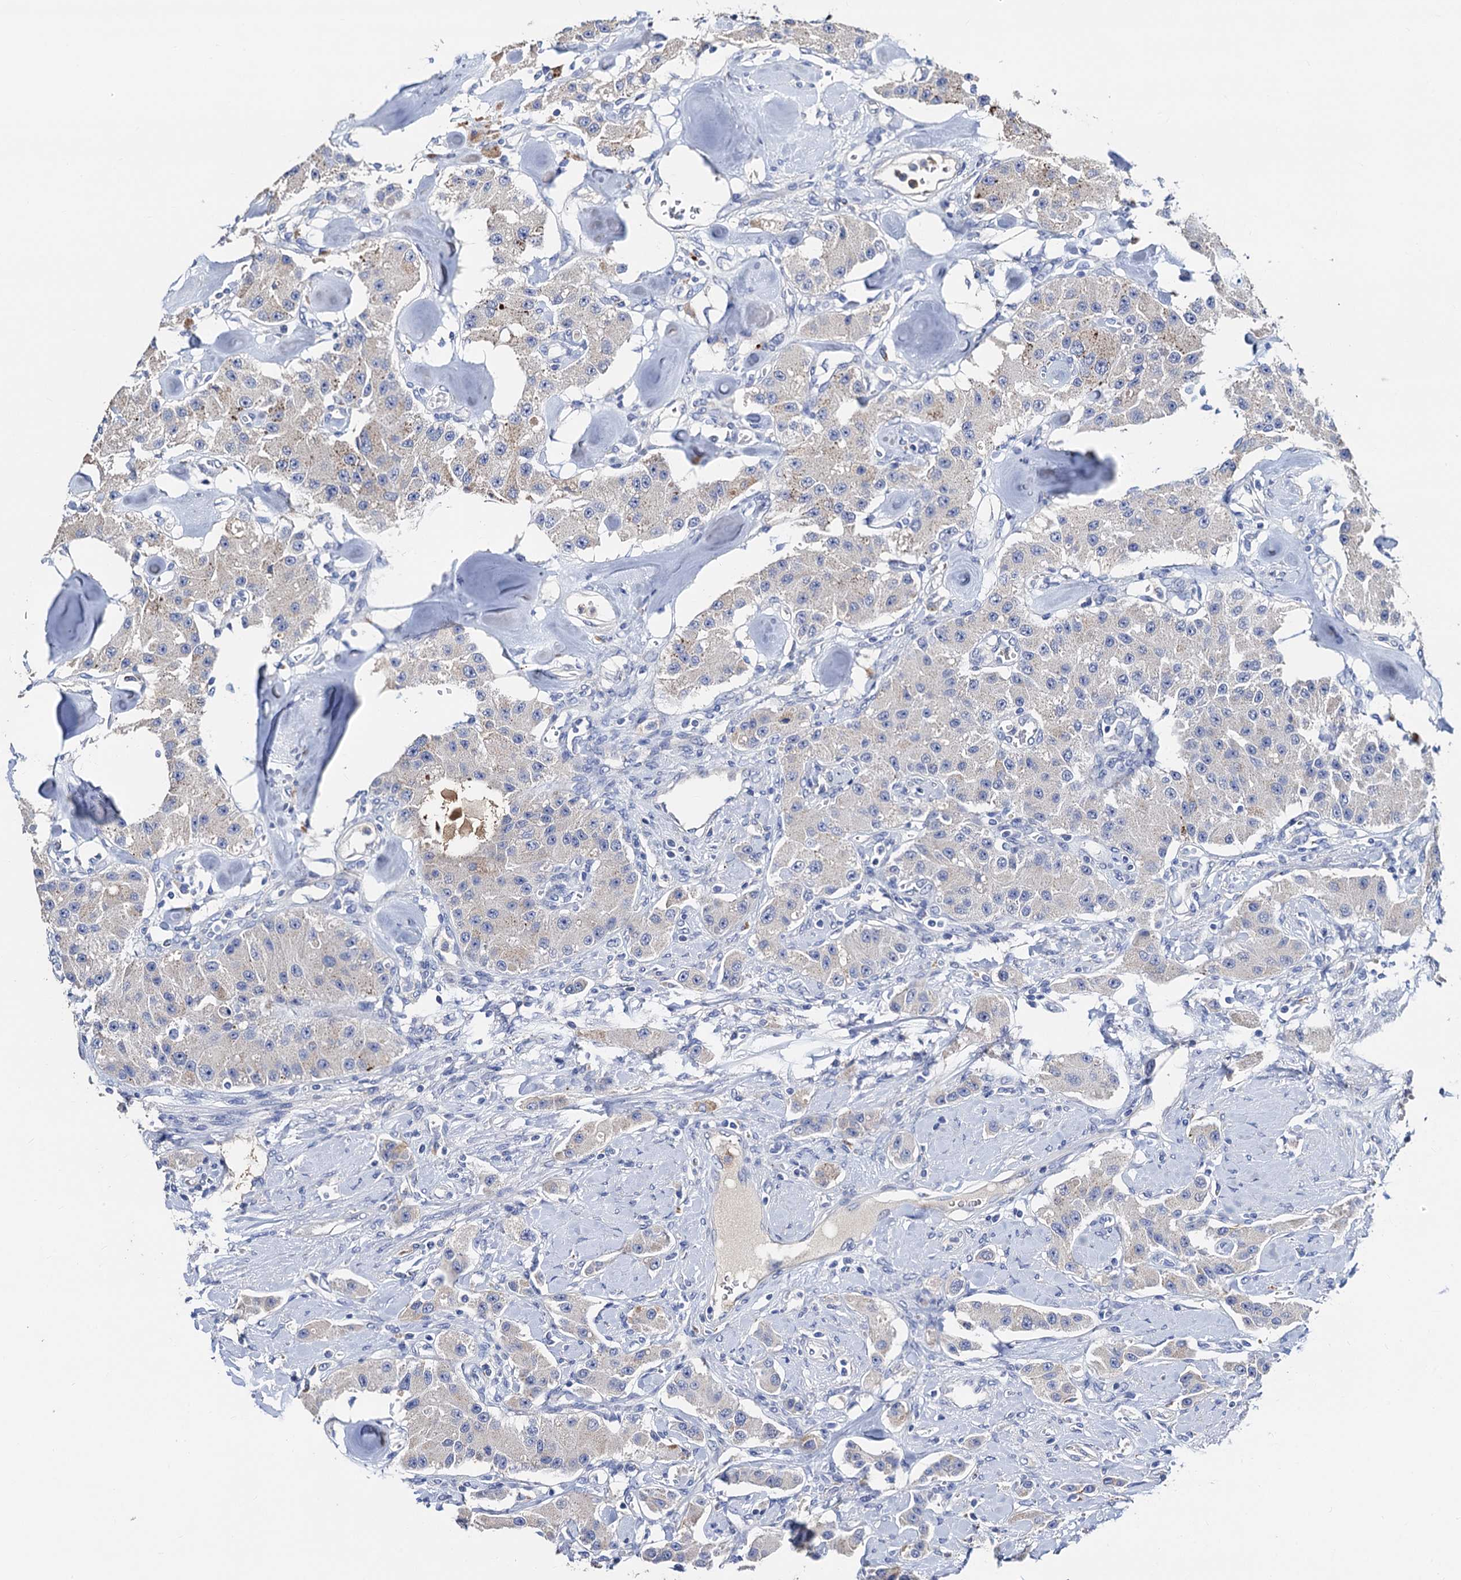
{"staining": {"intensity": "weak", "quantity": "<25%", "location": "cytoplasmic/membranous"}, "tissue": "carcinoid", "cell_type": "Tumor cells", "image_type": "cancer", "snomed": [{"axis": "morphology", "description": "Carcinoid, malignant, NOS"}, {"axis": "topography", "description": "Pancreas"}], "caption": "Immunohistochemistry (IHC) photomicrograph of neoplastic tissue: malignant carcinoid stained with DAB (3,3'-diaminobenzidine) displays no significant protein positivity in tumor cells.", "gene": "FREM3", "patient": {"sex": "male", "age": 41}}